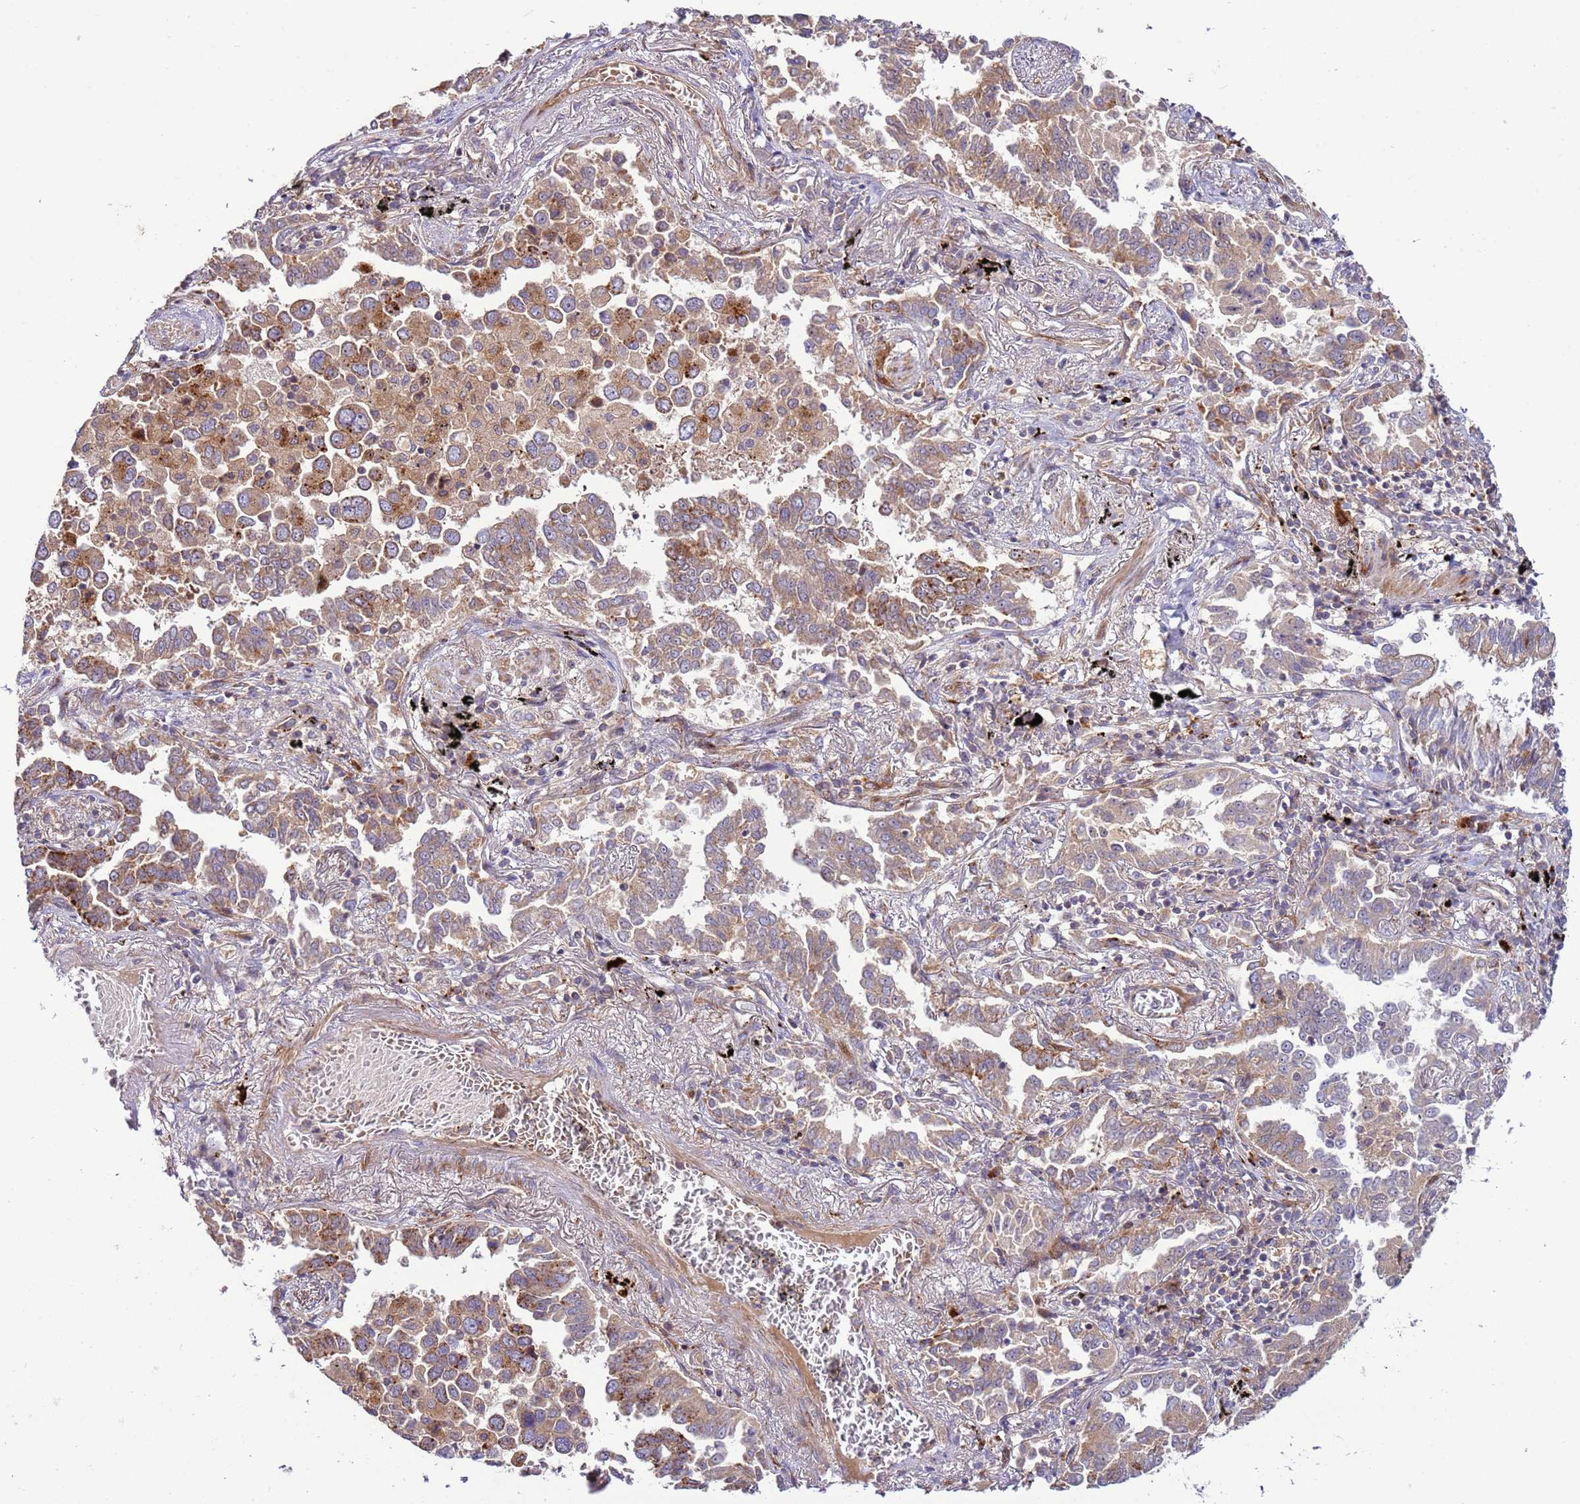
{"staining": {"intensity": "moderate", "quantity": "25%-75%", "location": "cytoplasmic/membranous"}, "tissue": "lung cancer", "cell_type": "Tumor cells", "image_type": "cancer", "snomed": [{"axis": "morphology", "description": "Adenocarcinoma, NOS"}, {"axis": "topography", "description": "Lung"}], "caption": "Protein analysis of adenocarcinoma (lung) tissue reveals moderate cytoplasmic/membranous expression in approximately 25%-75% of tumor cells.", "gene": "ZNF624", "patient": {"sex": "male", "age": 67}}